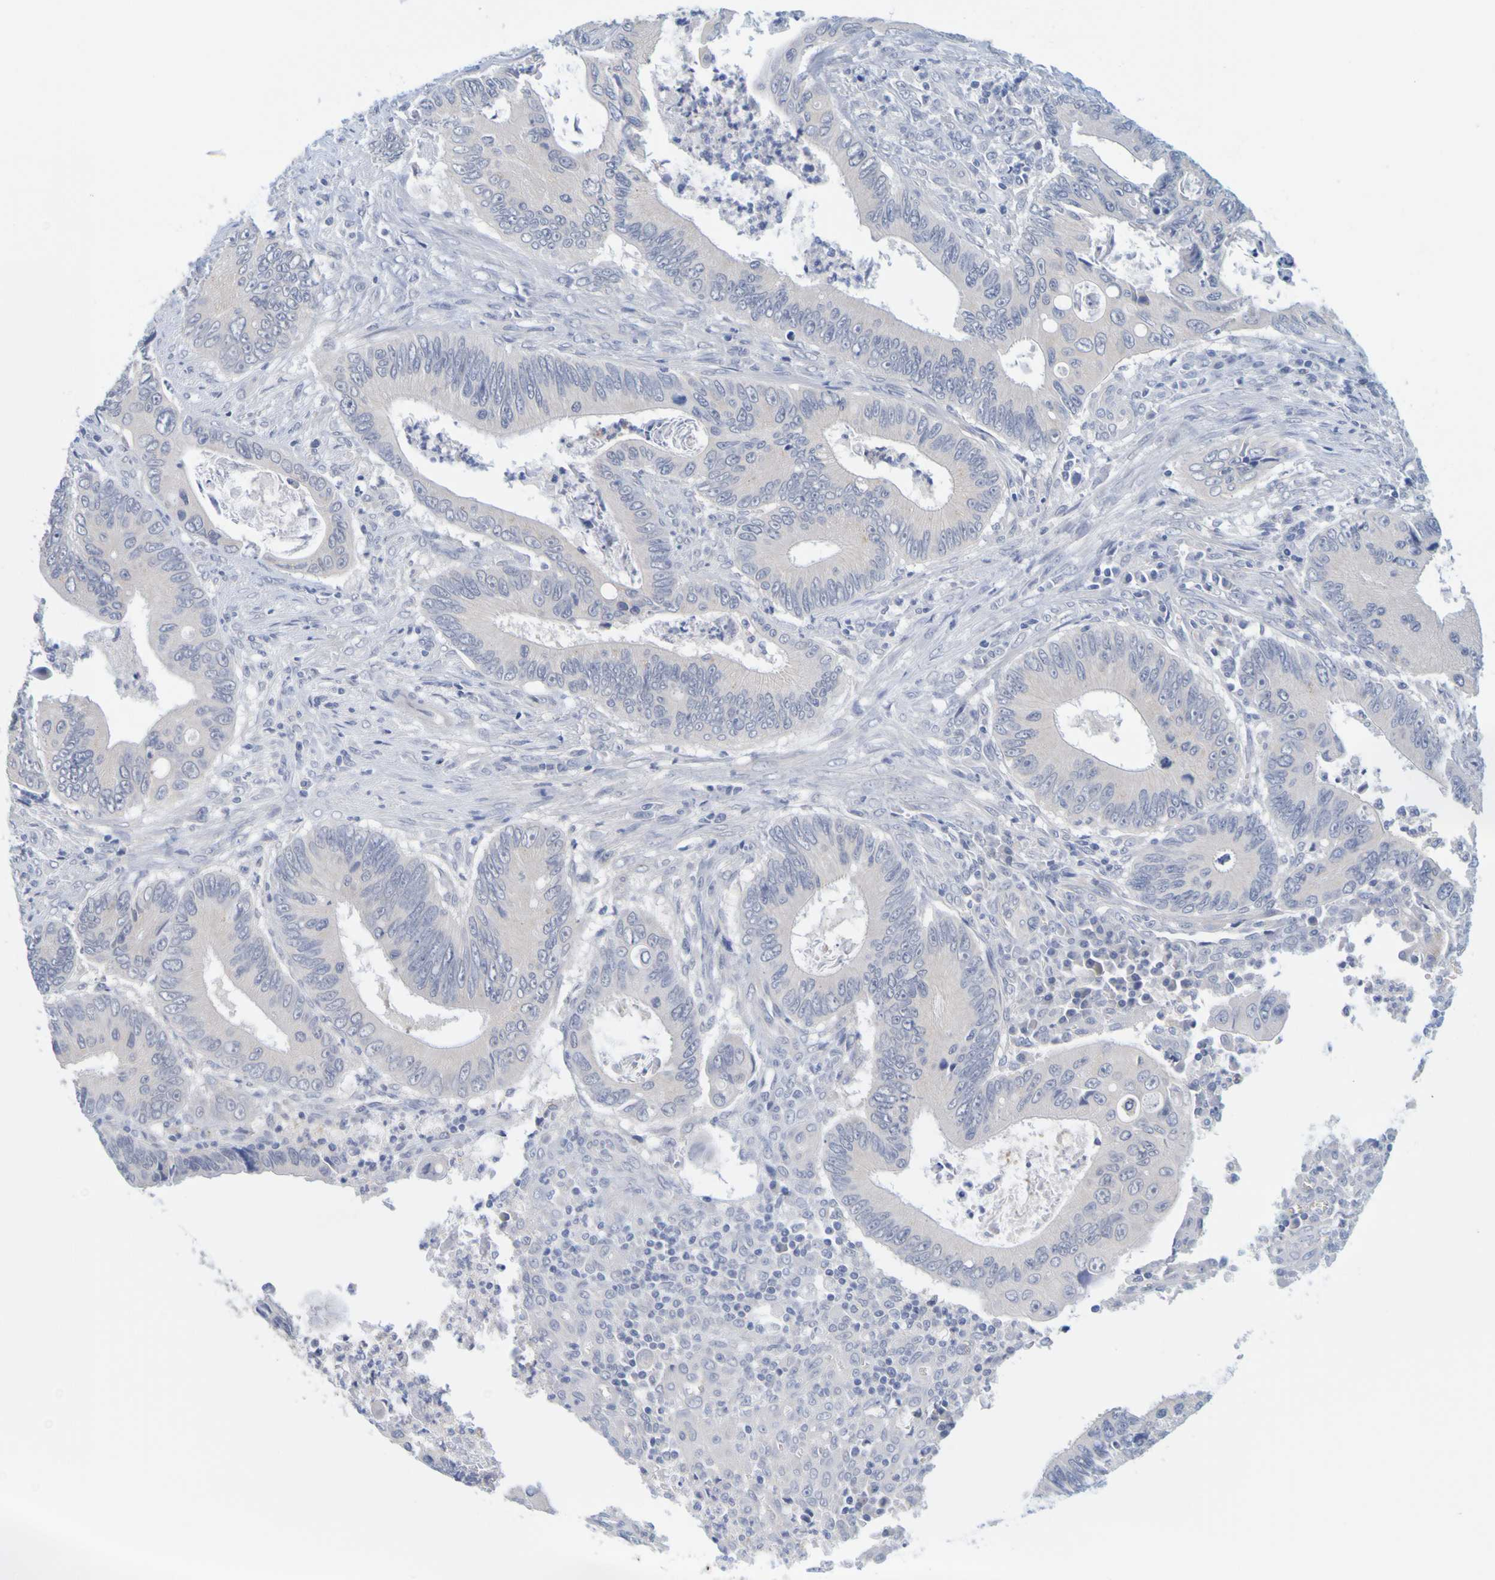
{"staining": {"intensity": "negative", "quantity": "none", "location": "none"}, "tissue": "colorectal cancer", "cell_type": "Tumor cells", "image_type": "cancer", "snomed": [{"axis": "morphology", "description": "Inflammation, NOS"}, {"axis": "morphology", "description": "Adenocarcinoma, NOS"}, {"axis": "topography", "description": "Colon"}], "caption": "This histopathology image is of colorectal cancer stained with immunohistochemistry (IHC) to label a protein in brown with the nuclei are counter-stained blue. There is no staining in tumor cells.", "gene": "ENDOU", "patient": {"sex": "male", "age": 72}}